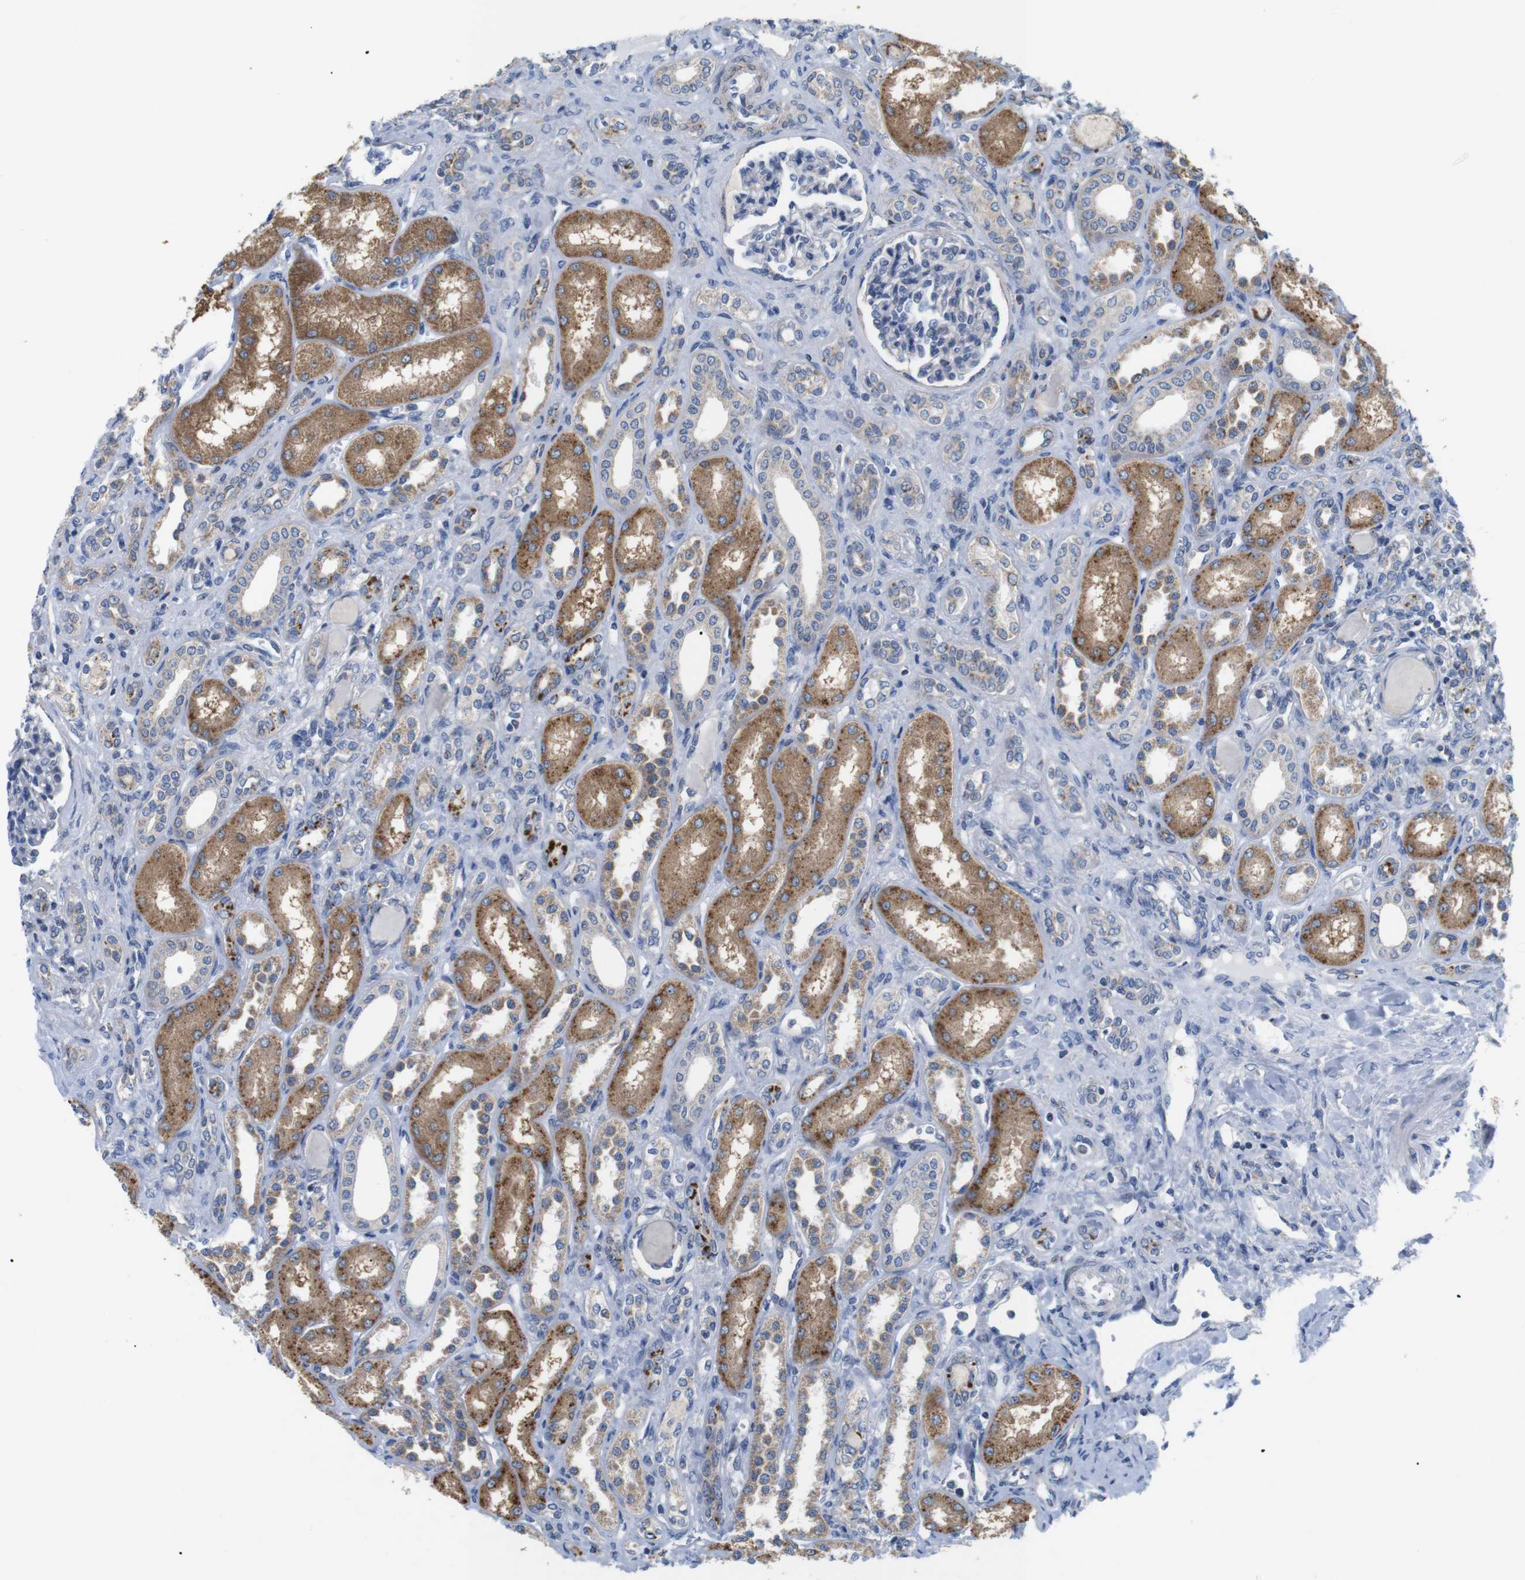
{"staining": {"intensity": "negative", "quantity": "none", "location": "none"}, "tissue": "kidney", "cell_type": "Cells in glomeruli", "image_type": "normal", "snomed": [{"axis": "morphology", "description": "Normal tissue, NOS"}, {"axis": "topography", "description": "Kidney"}], "caption": "This is a image of immunohistochemistry staining of benign kidney, which shows no positivity in cells in glomeruli. (DAB (3,3'-diaminobenzidine) immunohistochemistry (IHC) with hematoxylin counter stain).", "gene": "F2RL1", "patient": {"sex": "male", "age": 7}}